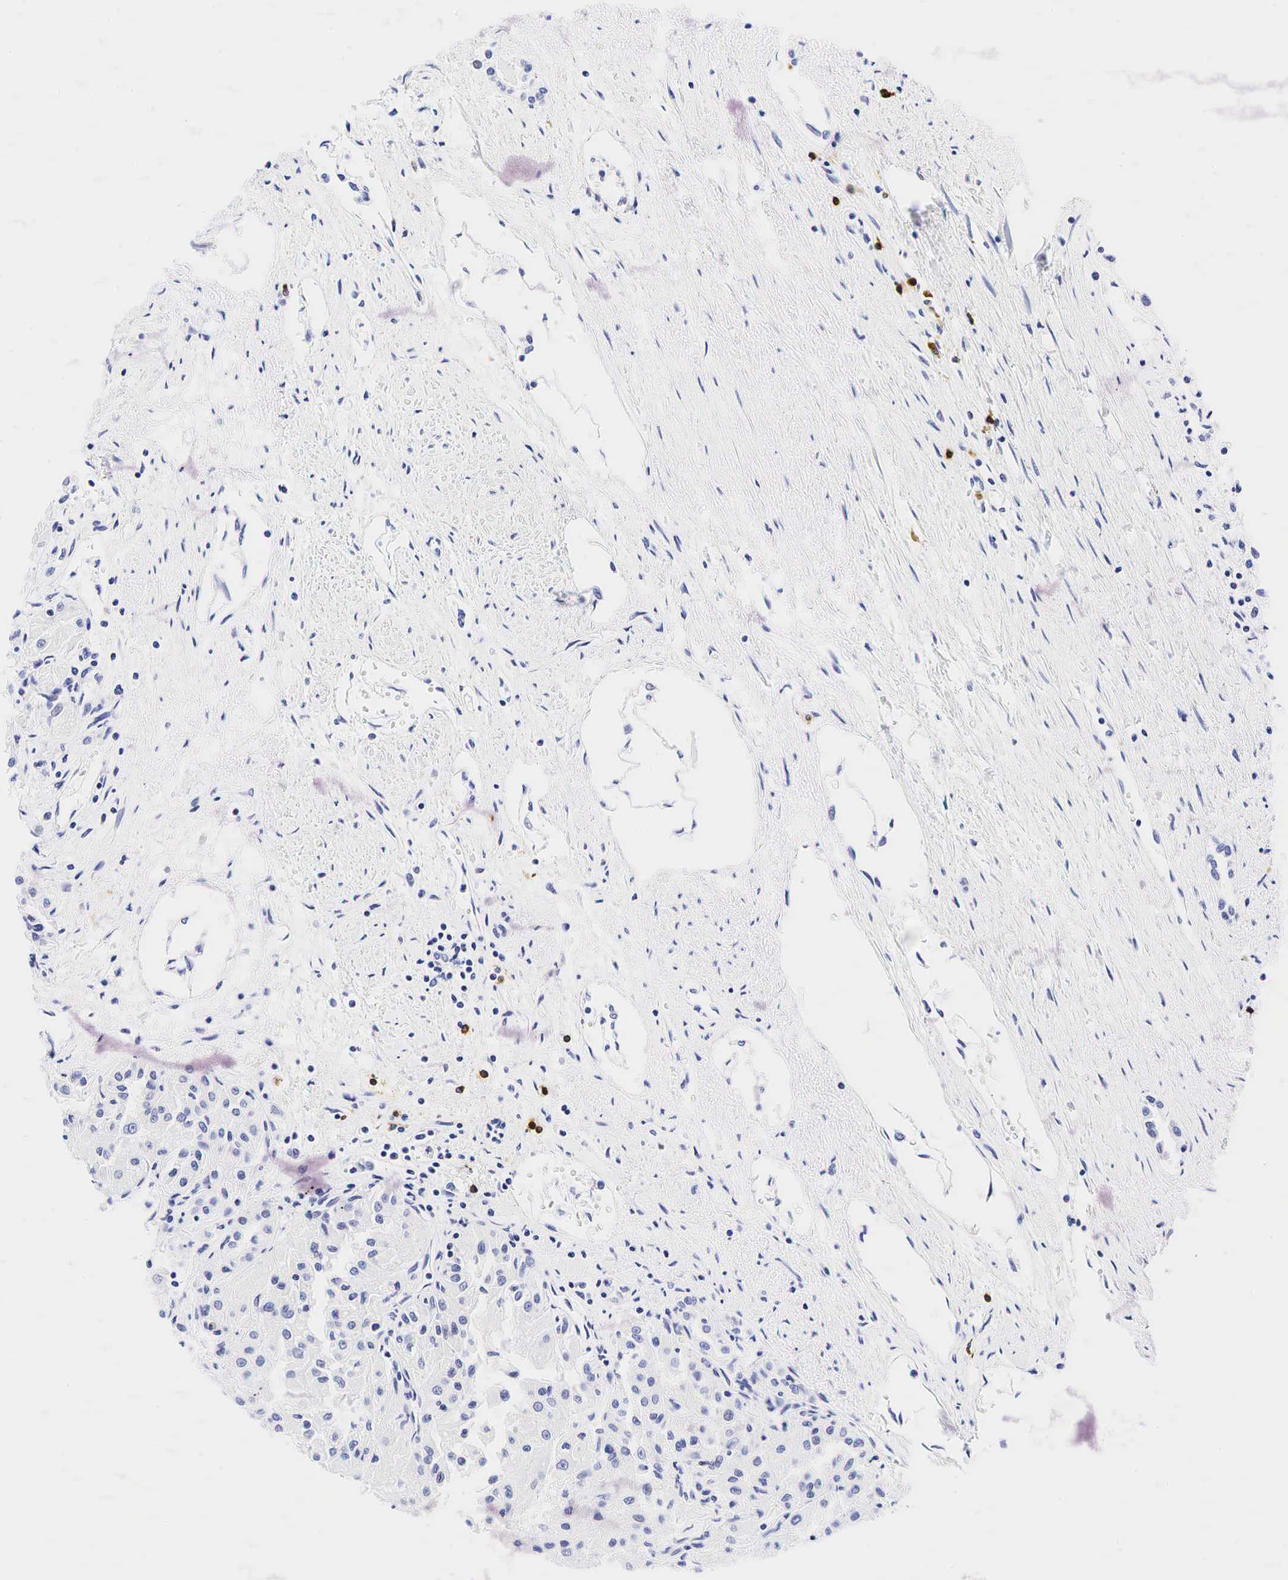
{"staining": {"intensity": "negative", "quantity": "none", "location": "none"}, "tissue": "renal cancer", "cell_type": "Tumor cells", "image_type": "cancer", "snomed": [{"axis": "morphology", "description": "Adenocarcinoma, NOS"}, {"axis": "topography", "description": "Kidney"}], "caption": "Immunohistochemistry micrograph of human renal cancer (adenocarcinoma) stained for a protein (brown), which exhibits no staining in tumor cells.", "gene": "CD79A", "patient": {"sex": "male", "age": 78}}